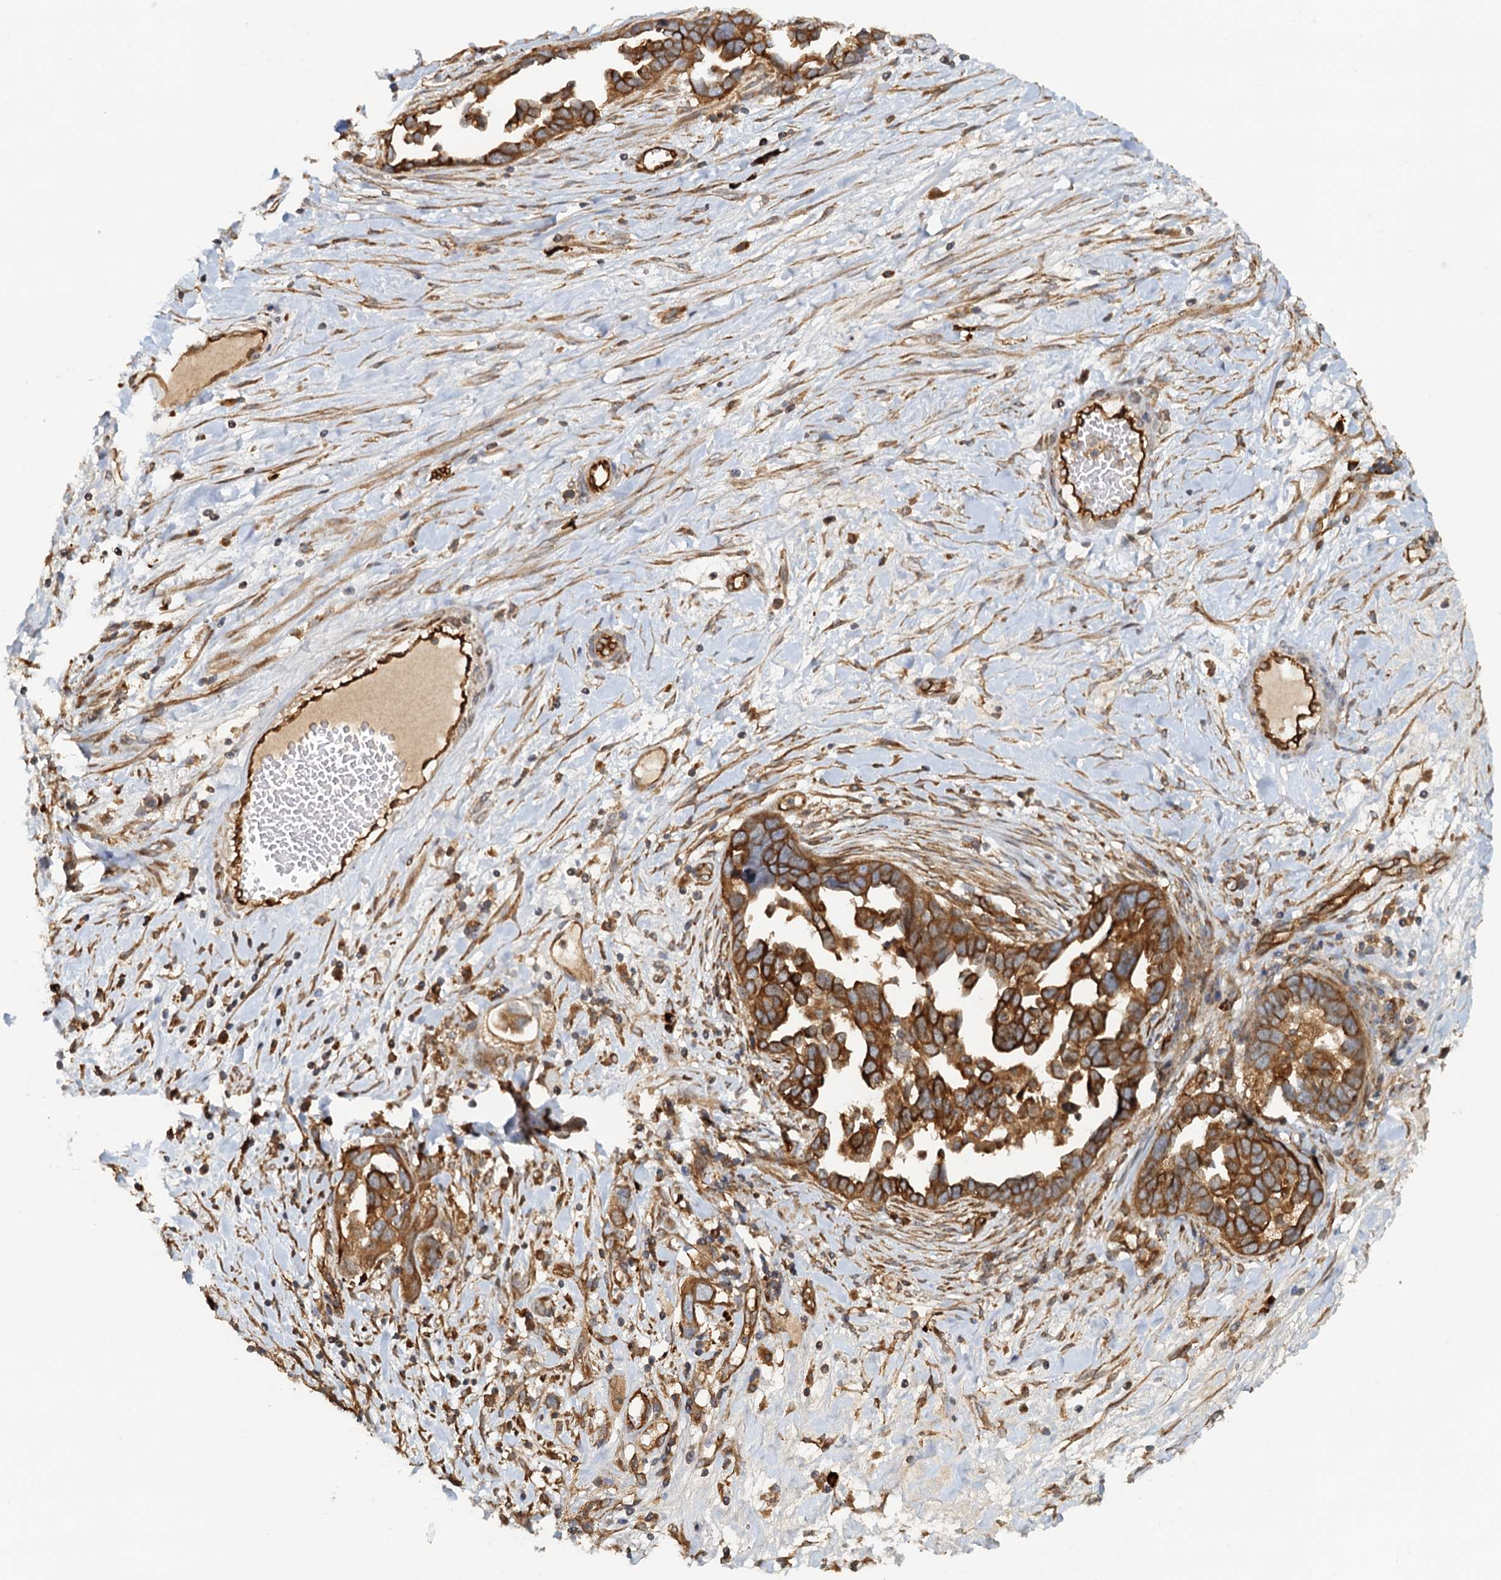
{"staining": {"intensity": "strong", "quantity": ">75%", "location": "cytoplasmic/membranous"}, "tissue": "ovarian cancer", "cell_type": "Tumor cells", "image_type": "cancer", "snomed": [{"axis": "morphology", "description": "Cystadenocarcinoma, serous, NOS"}, {"axis": "topography", "description": "Ovary"}], "caption": "Serous cystadenocarcinoma (ovarian) tissue shows strong cytoplasmic/membranous staining in approximately >75% of tumor cells (DAB IHC, brown staining for protein, blue staining for nuclei).", "gene": "NIPAL3", "patient": {"sex": "female", "age": 54}}